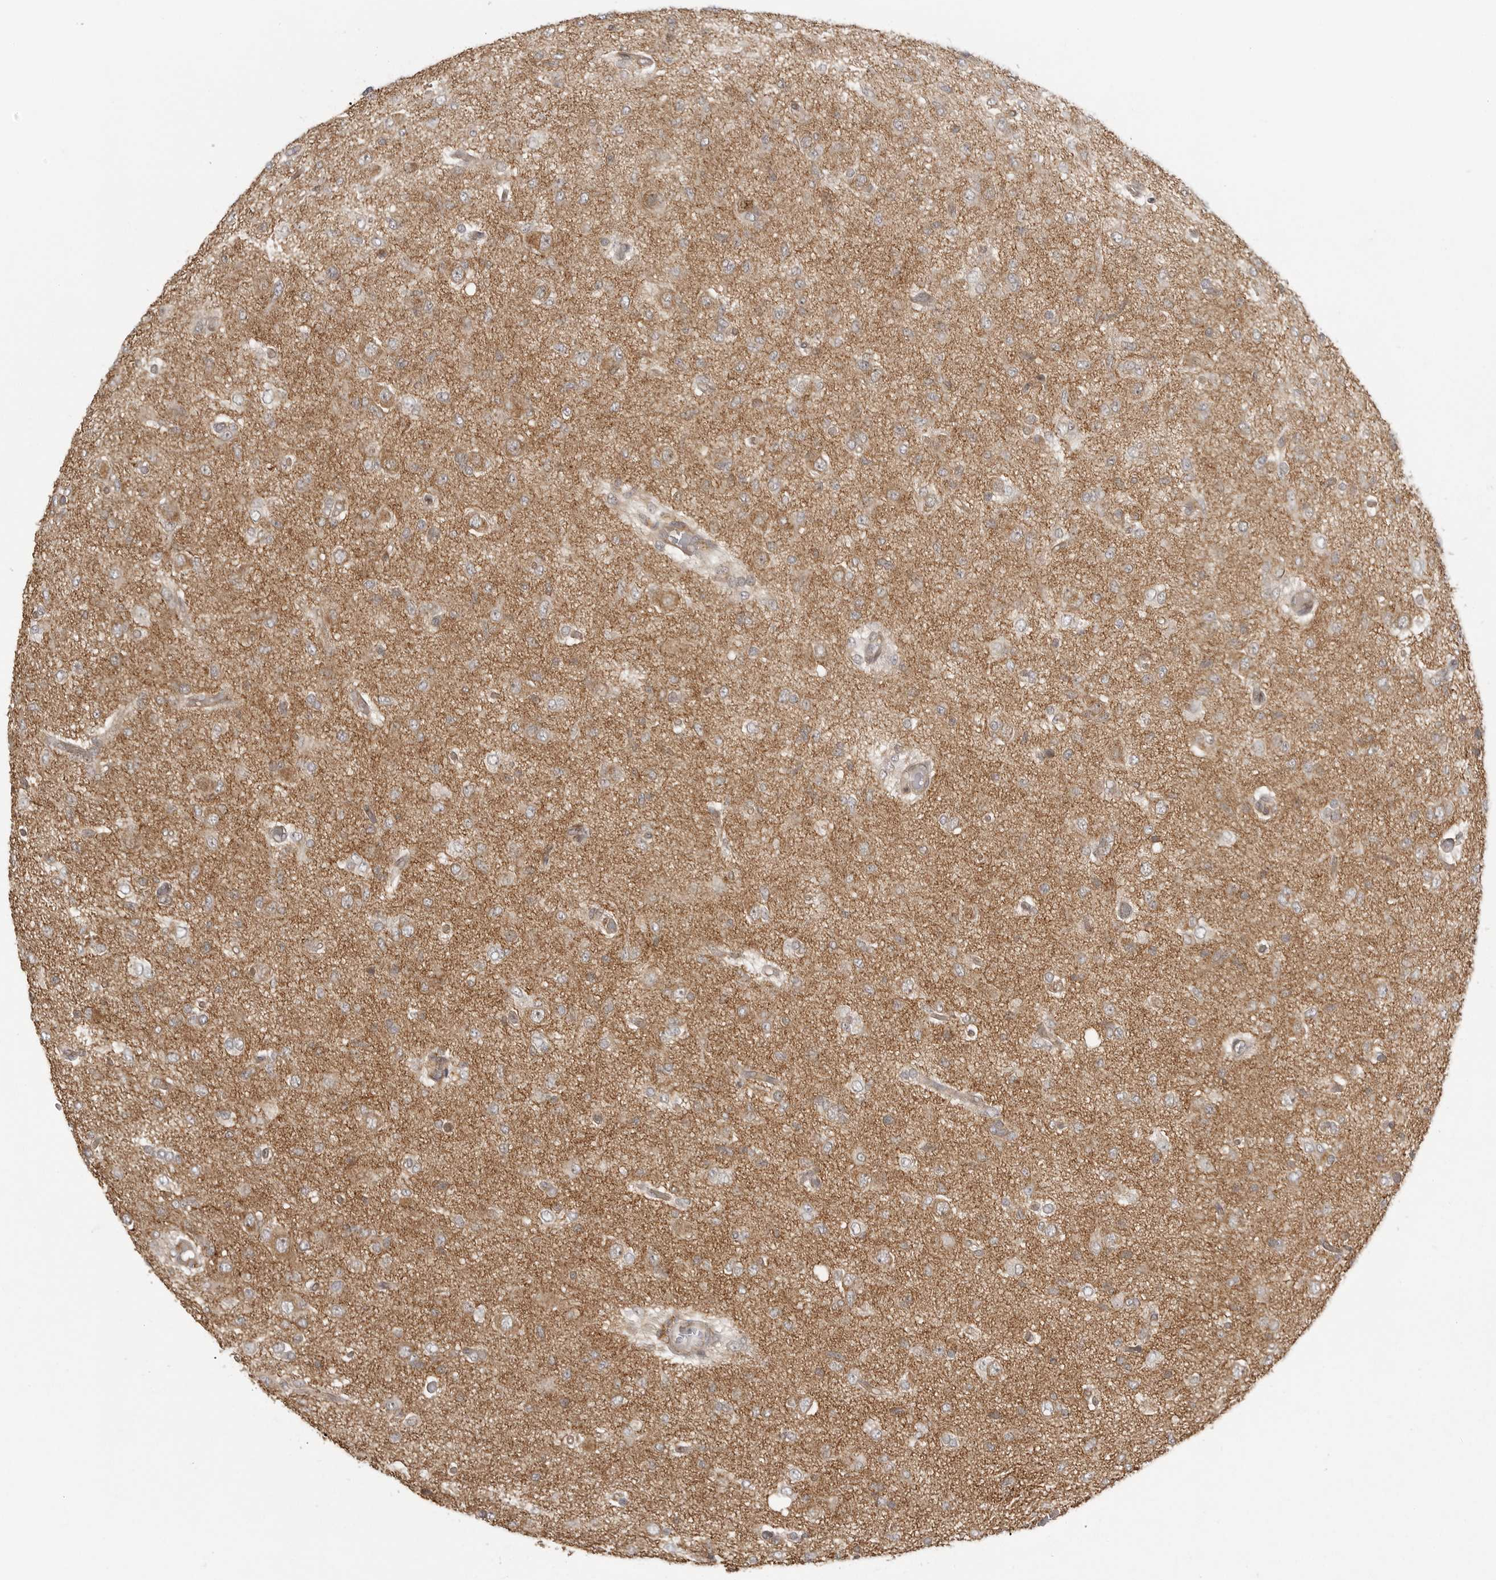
{"staining": {"intensity": "moderate", "quantity": "25%-75%", "location": "cytoplasmic/membranous"}, "tissue": "glioma", "cell_type": "Tumor cells", "image_type": "cancer", "snomed": [{"axis": "morphology", "description": "Glioma, malignant, High grade"}, {"axis": "topography", "description": "Brain"}], "caption": "Brown immunohistochemical staining in malignant glioma (high-grade) reveals moderate cytoplasmic/membranous staining in approximately 25%-75% of tumor cells.", "gene": "FAT3", "patient": {"sex": "female", "age": 59}}